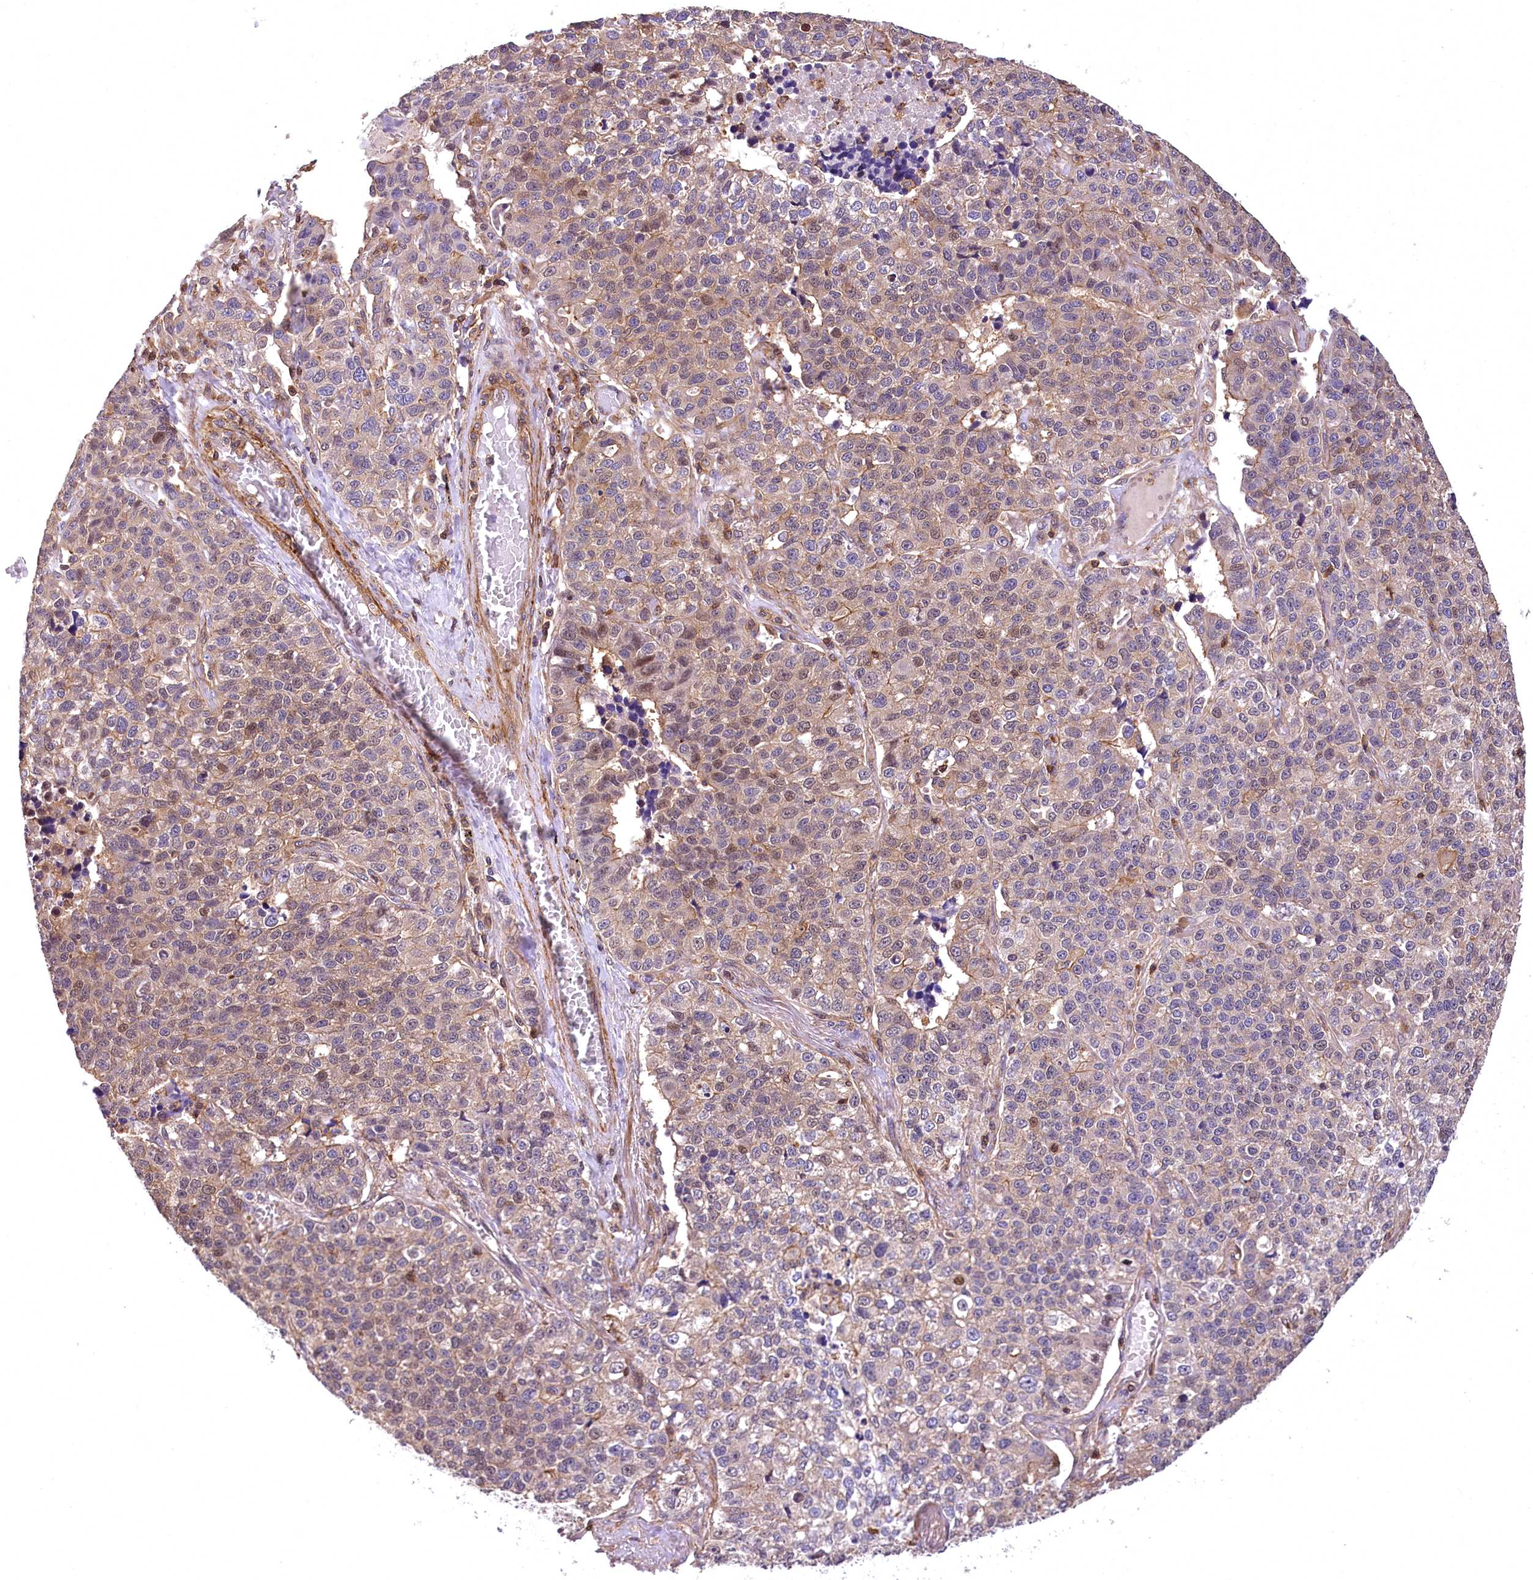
{"staining": {"intensity": "weak", "quantity": "25%-75%", "location": "cytoplasmic/membranous,nuclear"}, "tissue": "lung cancer", "cell_type": "Tumor cells", "image_type": "cancer", "snomed": [{"axis": "morphology", "description": "Adenocarcinoma, NOS"}, {"axis": "topography", "description": "Lung"}], "caption": "Weak cytoplasmic/membranous and nuclear protein positivity is present in about 25%-75% of tumor cells in lung adenocarcinoma.", "gene": "DPP3", "patient": {"sex": "male", "age": 49}}